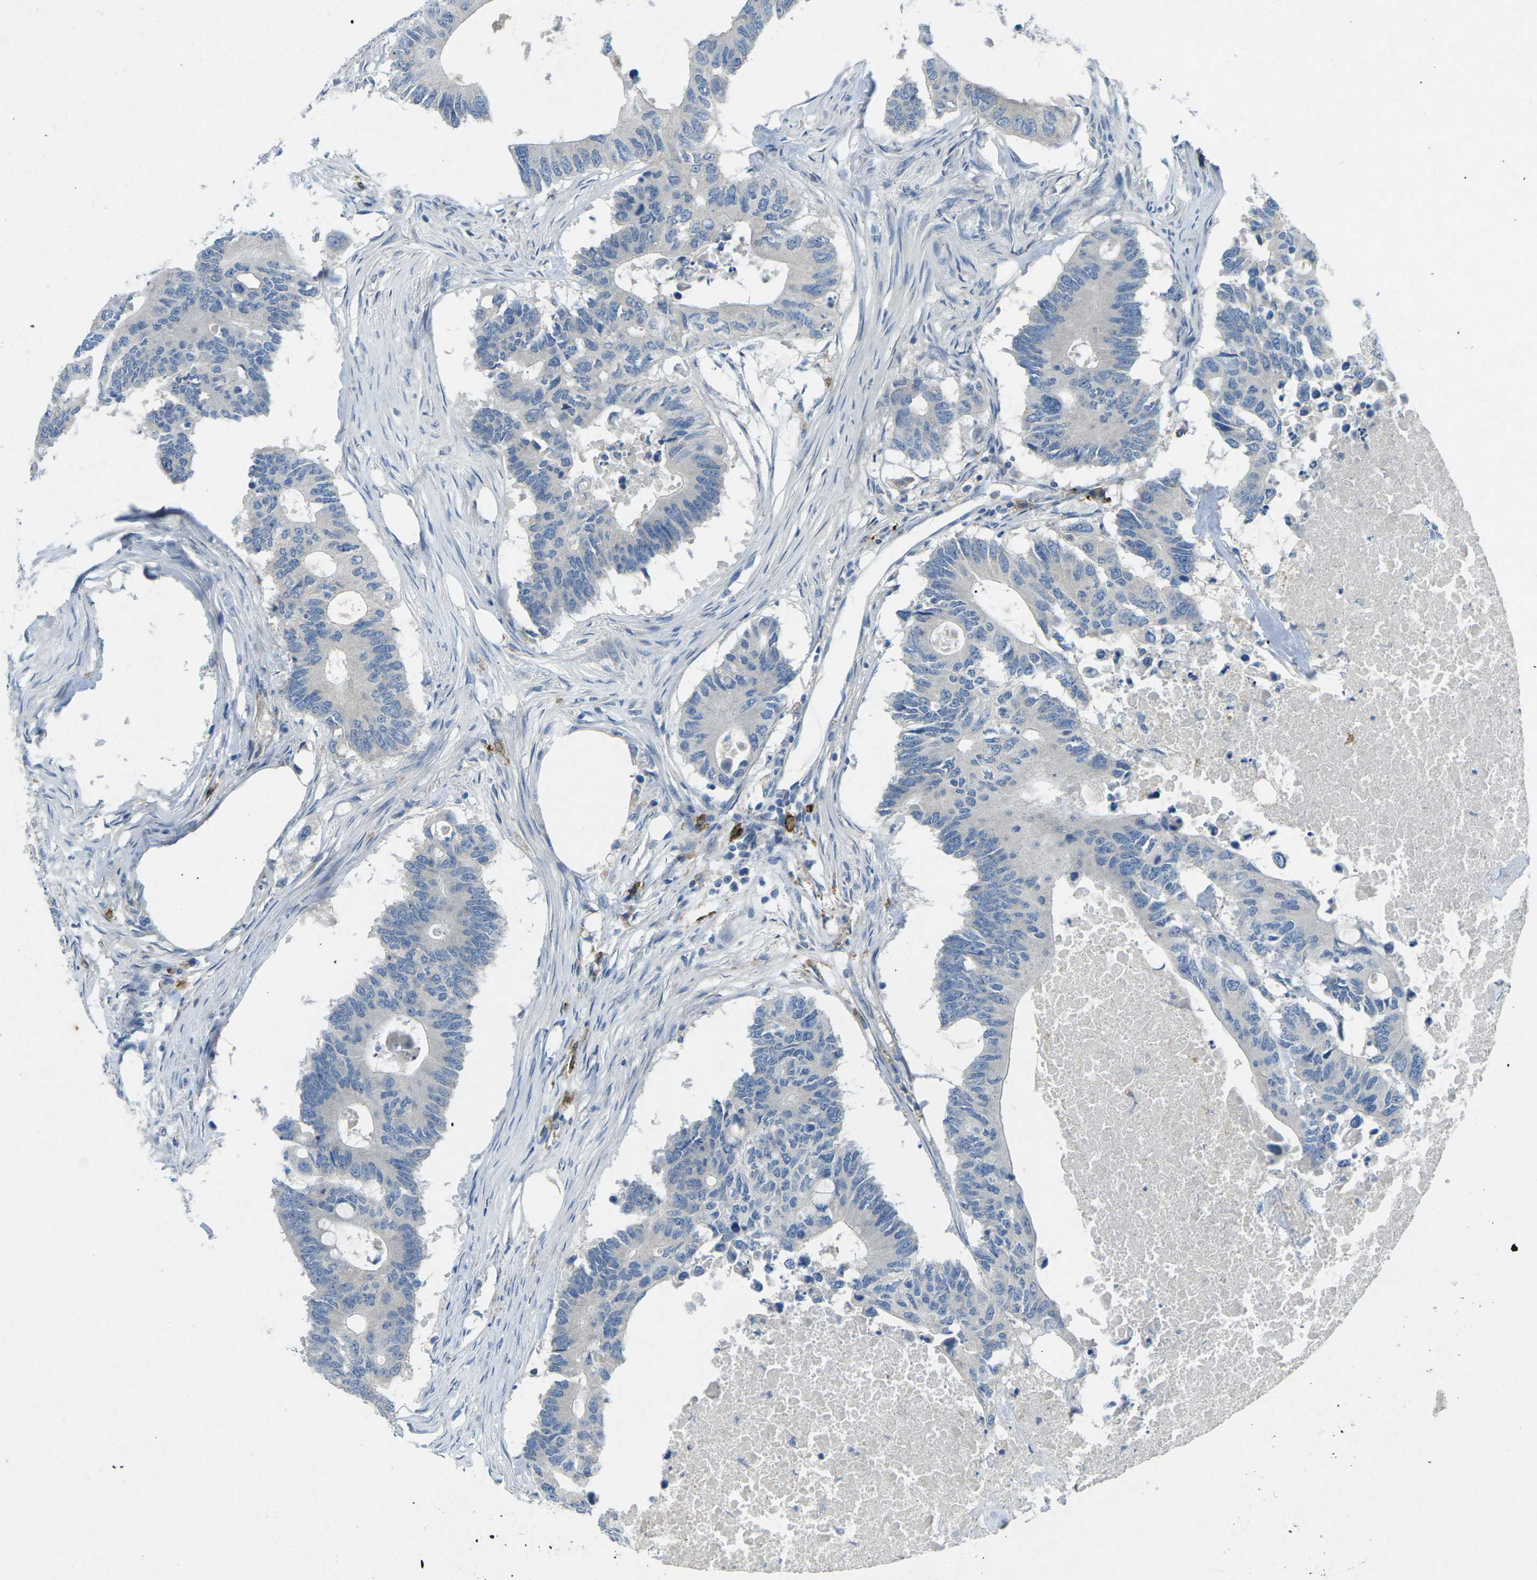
{"staining": {"intensity": "negative", "quantity": "none", "location": "none"}, "tissue": "colorectal cancer", "cell_type": "Tumor cells", "image_type": "cancer", "snomed": [{"axis": "morphology", "description": "Adenocarcinoma, NOS"}, {"axis": "topography", "description": "Colon"}], "caption": "The immunohistochemistry (IHC) photomicrograph has no significant positivity in tumor cells of colorectal adenocarcinoma tissue.", "gene": "CD19", "patient": {"sex": "male", "age": 71}}